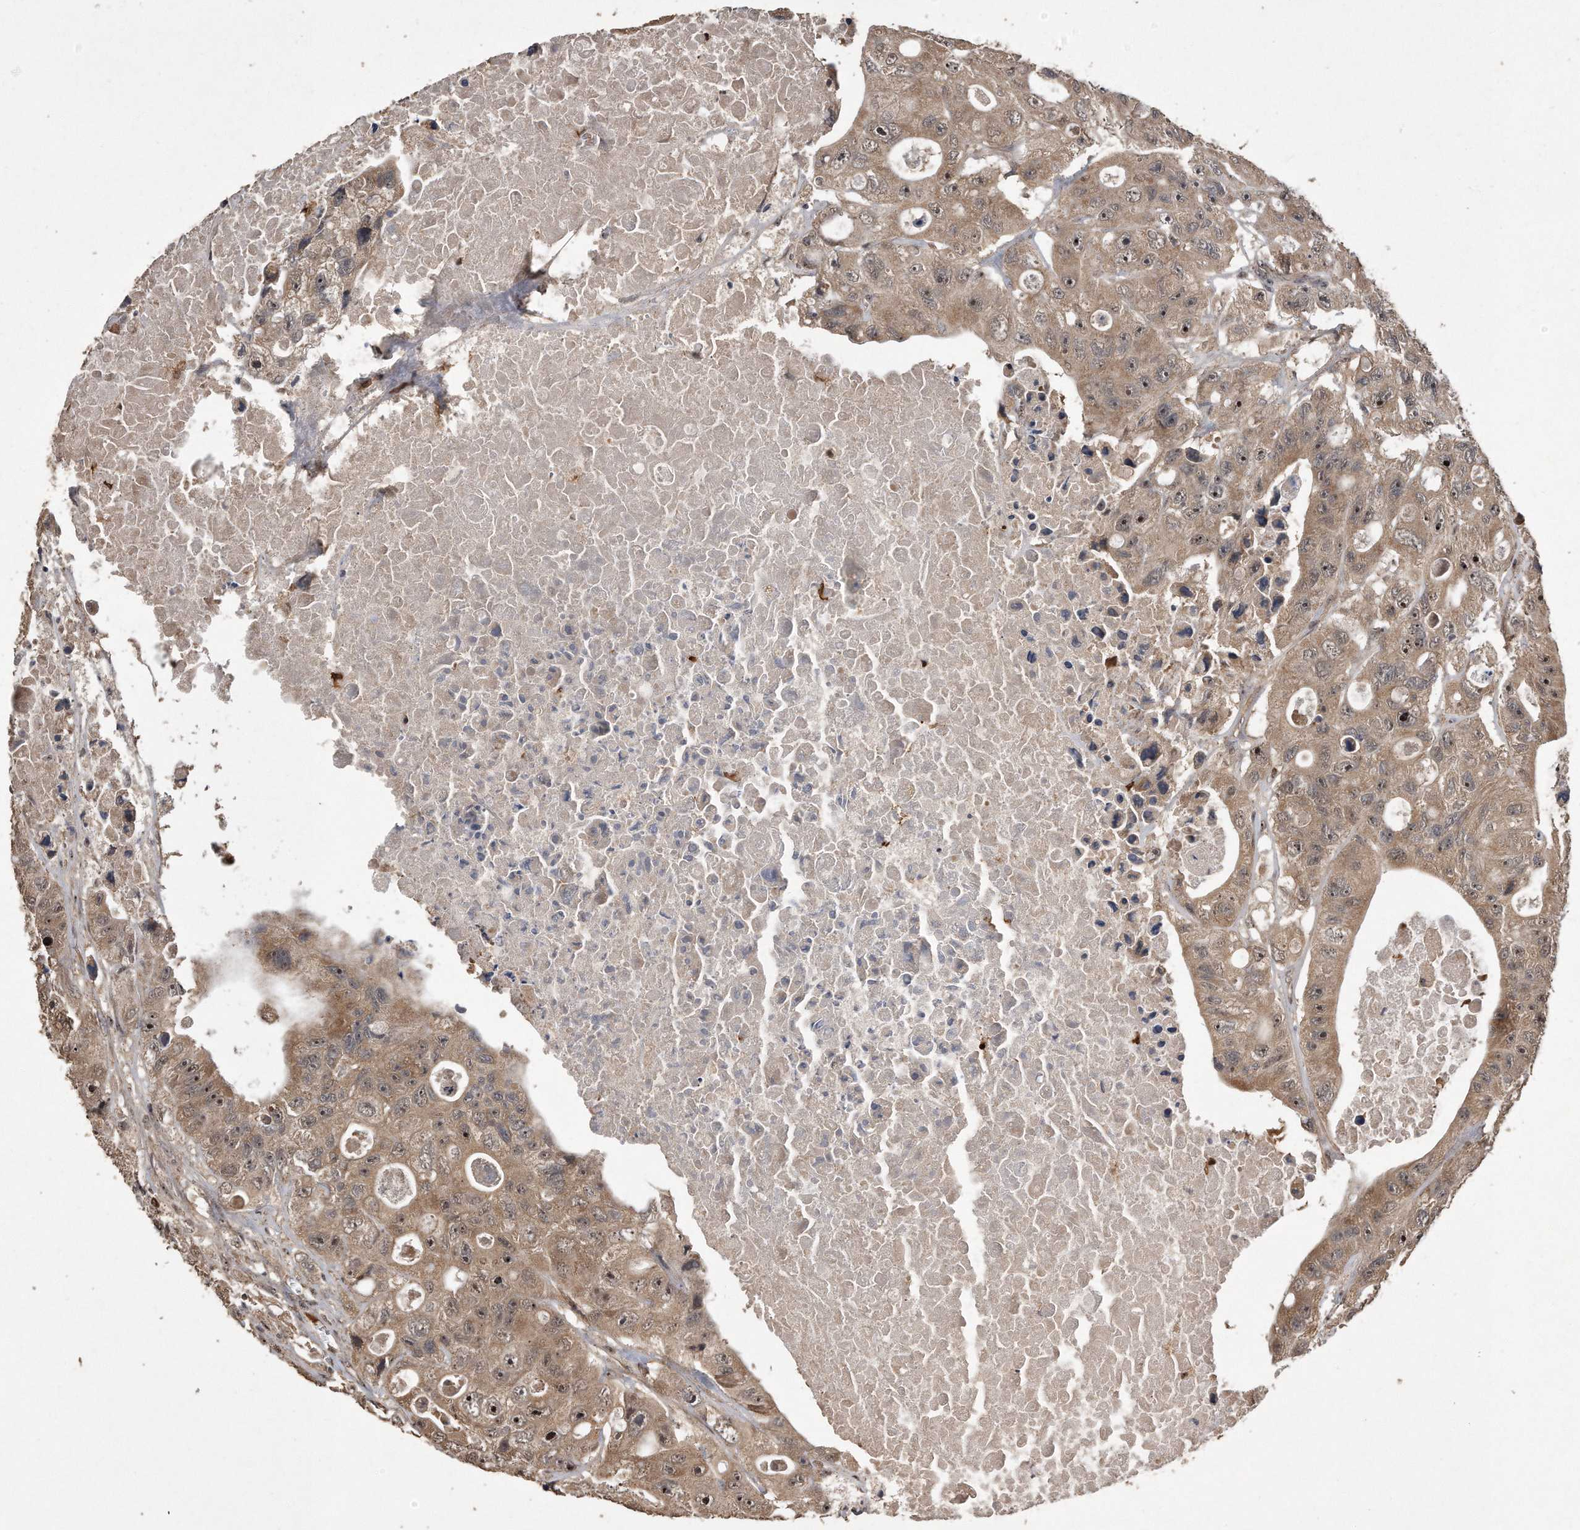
{"staining": {"intensity": "moderate", "quantity": ">75%", "location": "cytoplasmic/membranous,nuclear"}, "tissue": "colorectal cancer", "cell_type": "Tumor cells", "image_type": "cancer", "snomed": [{"axis": "morphology", "description": "Adenocarcinoma, NOS"}, {"axis": "topography", "description": "Colon"}], "caption": "This micrograph exhibits immunohistochemistry staining of human adenocarcinoma (colorectal), with medium moderate cytoplasmic/membranous and nuclear staining in approximately >75% of tumor cells.", "gene": "PELO", "patient": {"sex": "female", "age": 46}}